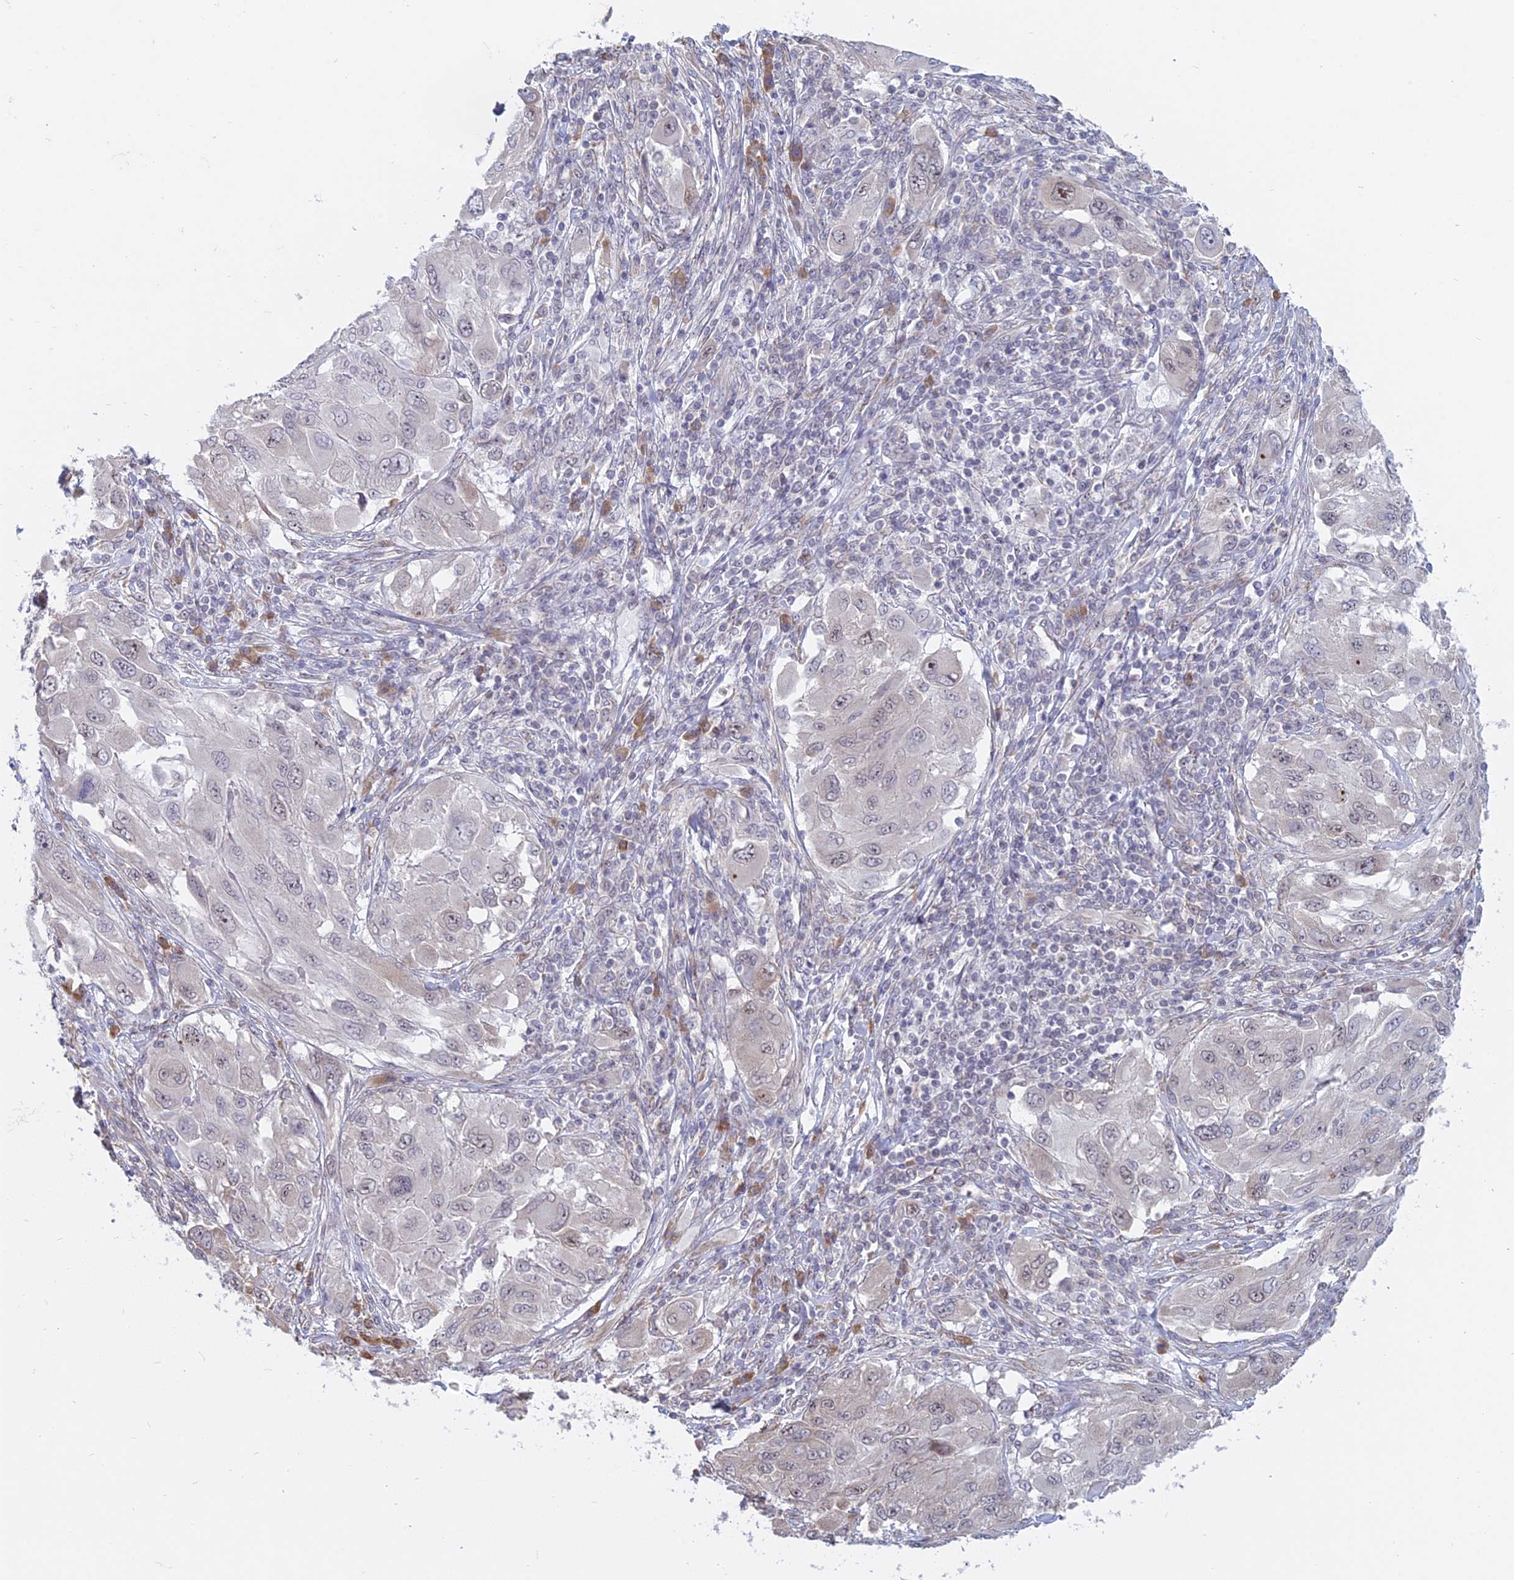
{"staining": {"intensity": "negative", "quantity": "none", "location": "none"}, "tissue": "melanoma", "cell_type": "Tumor cells", "image_type": "cancer", "snomed": [{"axis": "morphology", "description": "Malignant melanoma, NOS"}, {"axis": "topography", "description": "Skin"}], "caption": "Immunohistochemical staining of human malignant melanoma shows no significant staining in tumor cells.", "gene": "RPS19BP1", "patient": {"sex": "female", "age": 91}}